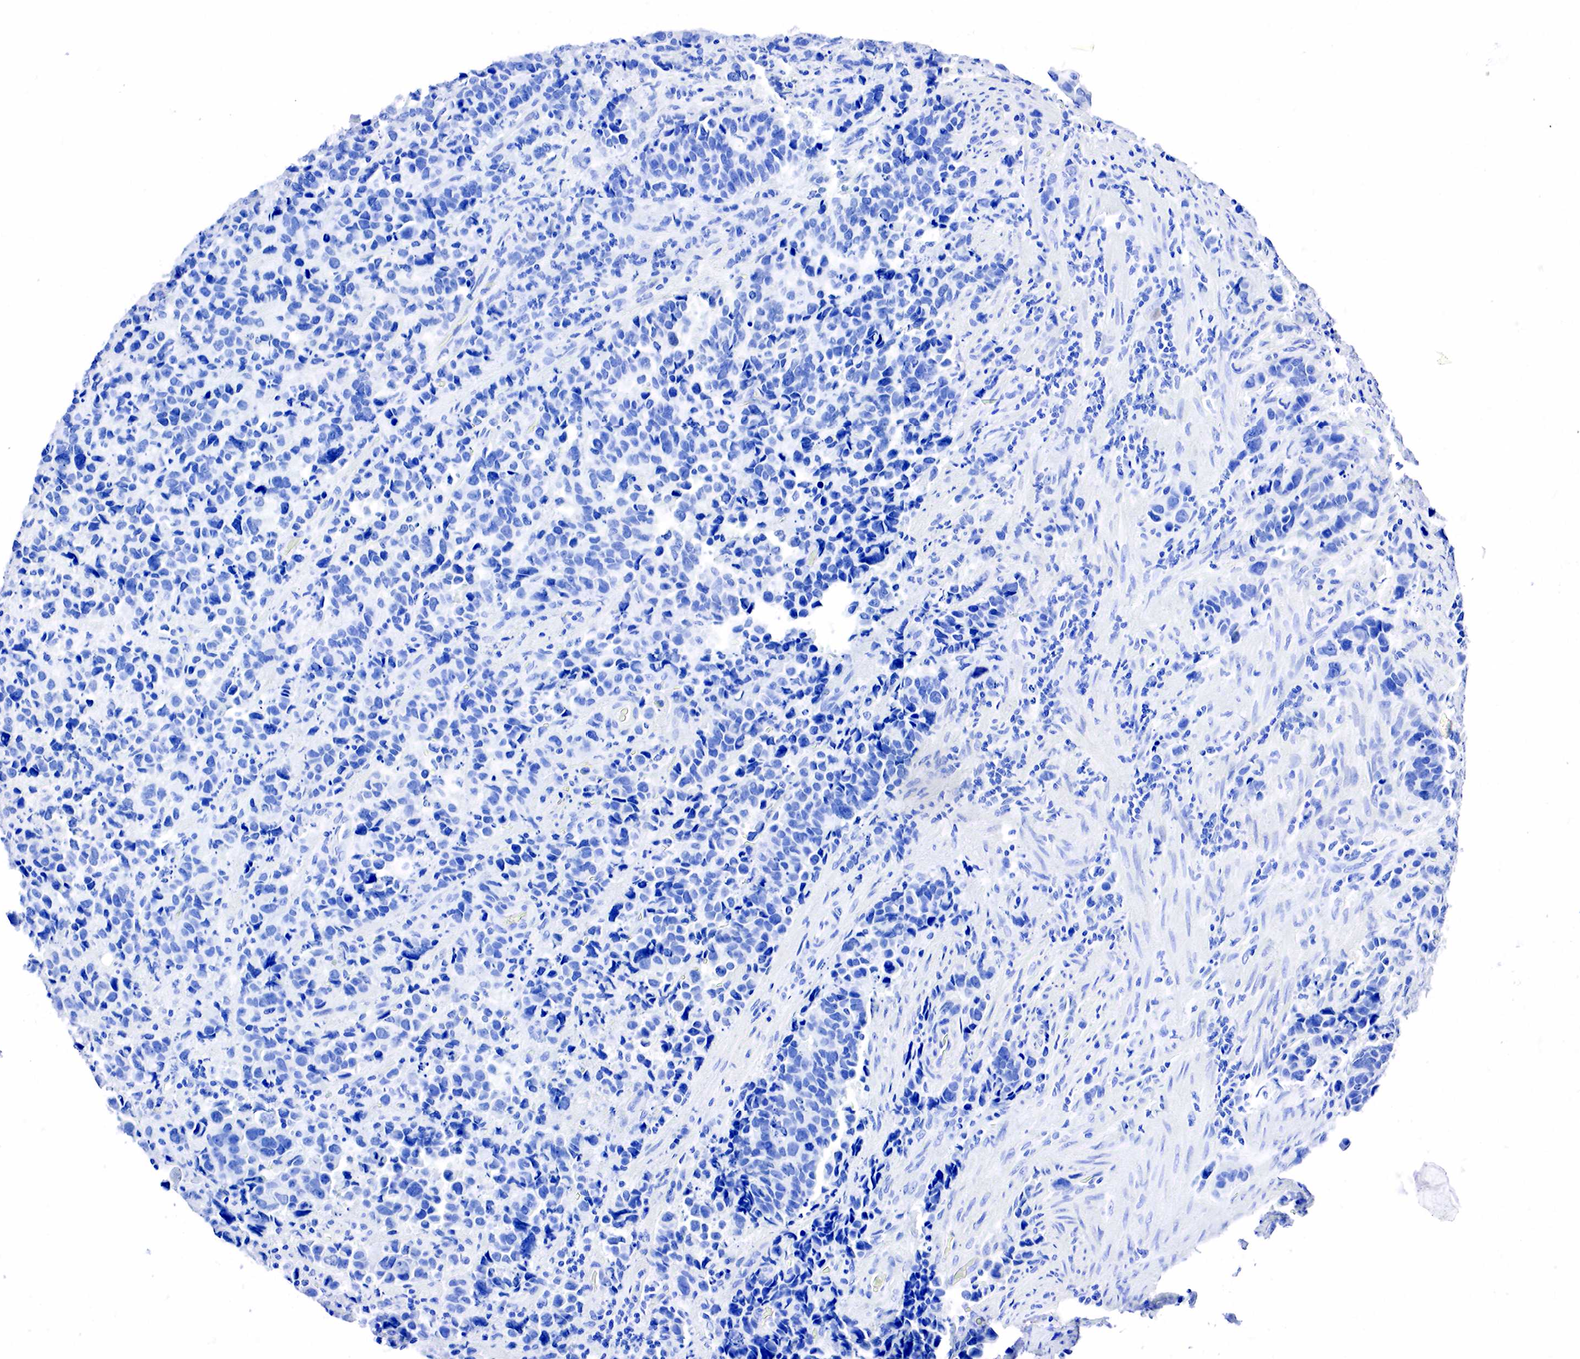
{"staining": {"intensity": "negative", "quantity": "none", "location": "none"}, "tissue": "stomach cancer", "cell_type": "Tumor cells", "image_type": "cancer", "snomed": [{"axis": "morphology", "description": "Adenocarcinoma, NOS"}, {"axis": "topography", "description": "Stomach, upper"}], "caption": "Protein analysis of stomach cancer (adenocarcinoma) shows no significant staining in tumor cells.", "gene": "PTH", "patient": {"sex": "male", "age": 71}}